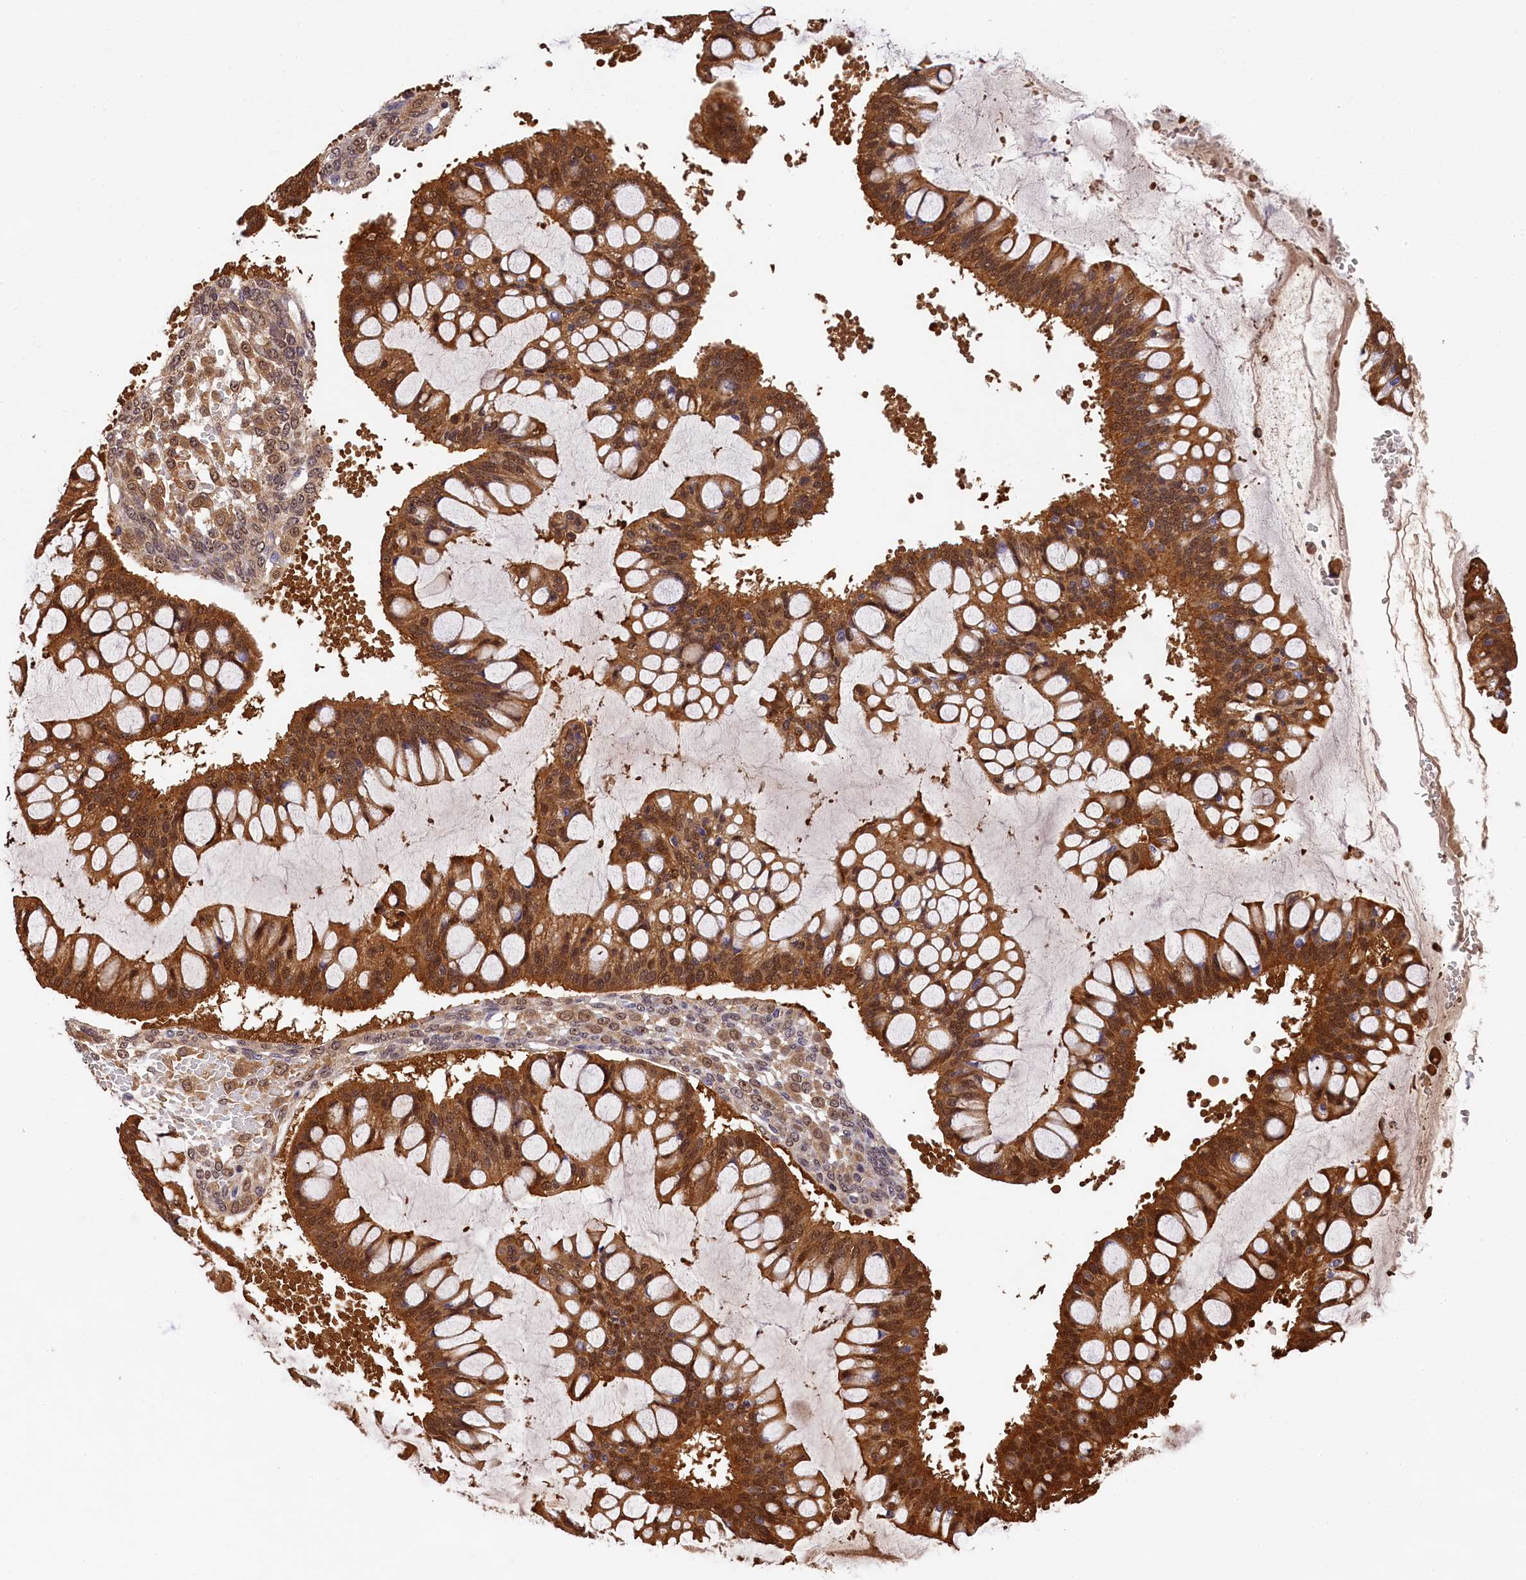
{"staining": {"intensity": "strong", "quantity": ">75%", "location": "cytoplasmic/membranous,nuclear"}, "tissue": "ovarian cancer", "cell_type": "Tumor cells", "image_type": "cancer", "snomed": [{"axis": "morphology", "description": "Cystadenocarcinoma, mucinous, NOS"}, {"axis": "topography", "description": "Ovary"}], "caption": "Immunohistochemistry (IHC) histopathology image of neoplastic tissue: ovarian cancer (mucinous cystadenocarcinoma) stained using immunohistochemistry (IHC) exhibits high levels of strong protein expression localized specifically in the cytoplasmic/membranous and nuclear of tumor cells, appearing as a cytoplasmic/membranous and nuclear brown color.", "gene": "EIF6", "patient": {"sex": "female", "age": 73}}